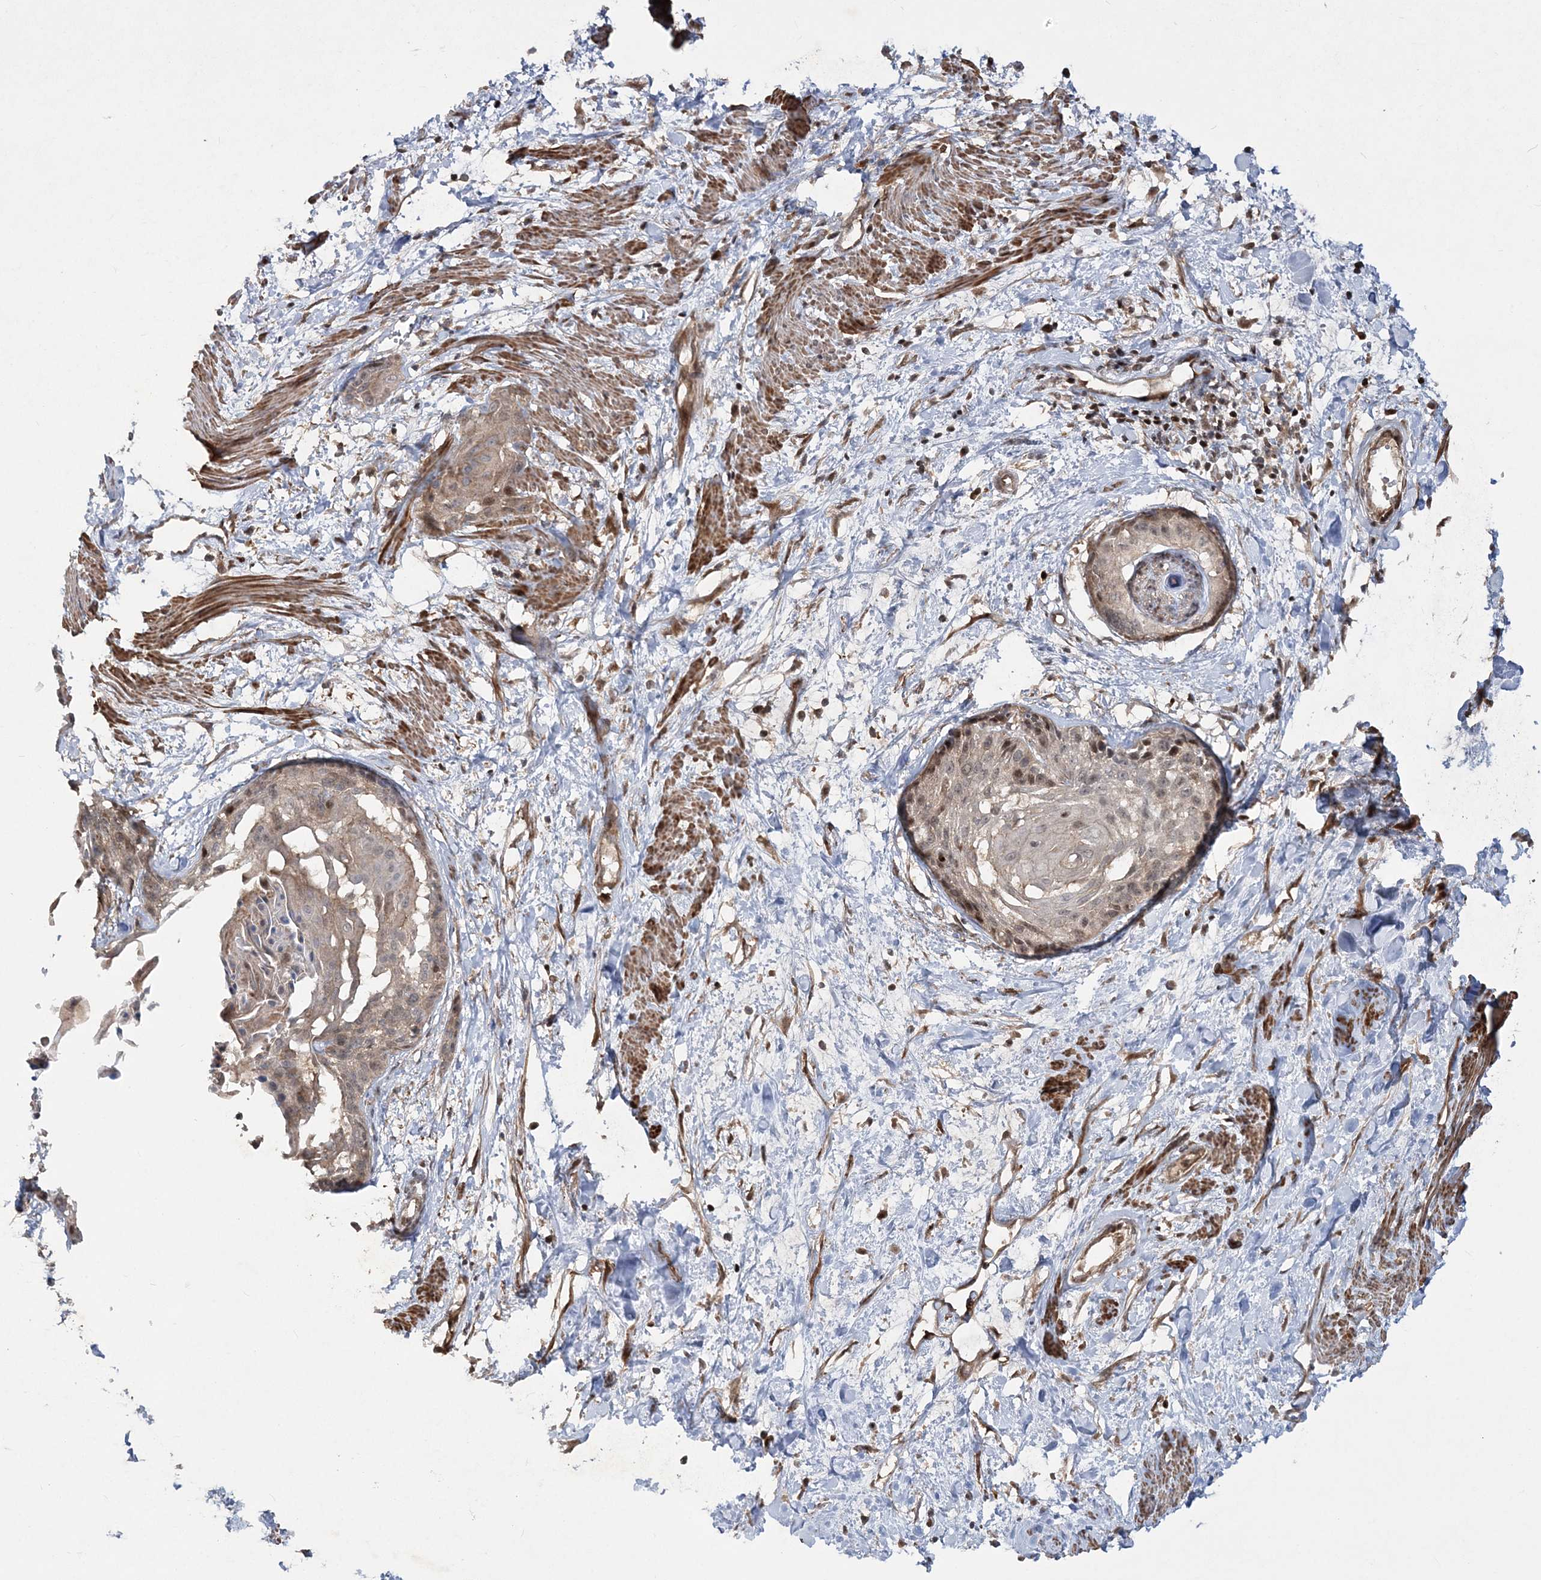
{"staining": {"intensity": "moderate", "quantity": "<25%", "location": "nuclear"}, "tissue": "cervical cancer", "cell_type": "Tumor cells", "image_type": "cancer", "snomed": [{"axis": "morphology", "description": "Squamous cell carcinoma, NOS"}, {"axis": "topography", "description": "Cervix"}], "caption": "Human cervical squamous cell carcinoma stained for a protein (brown) demonstrates moderate nuclear positive expression in approximately <25% of tumor cells.", "gene": "MOCS2", "patient": {"sex": "female", "age": 57}}